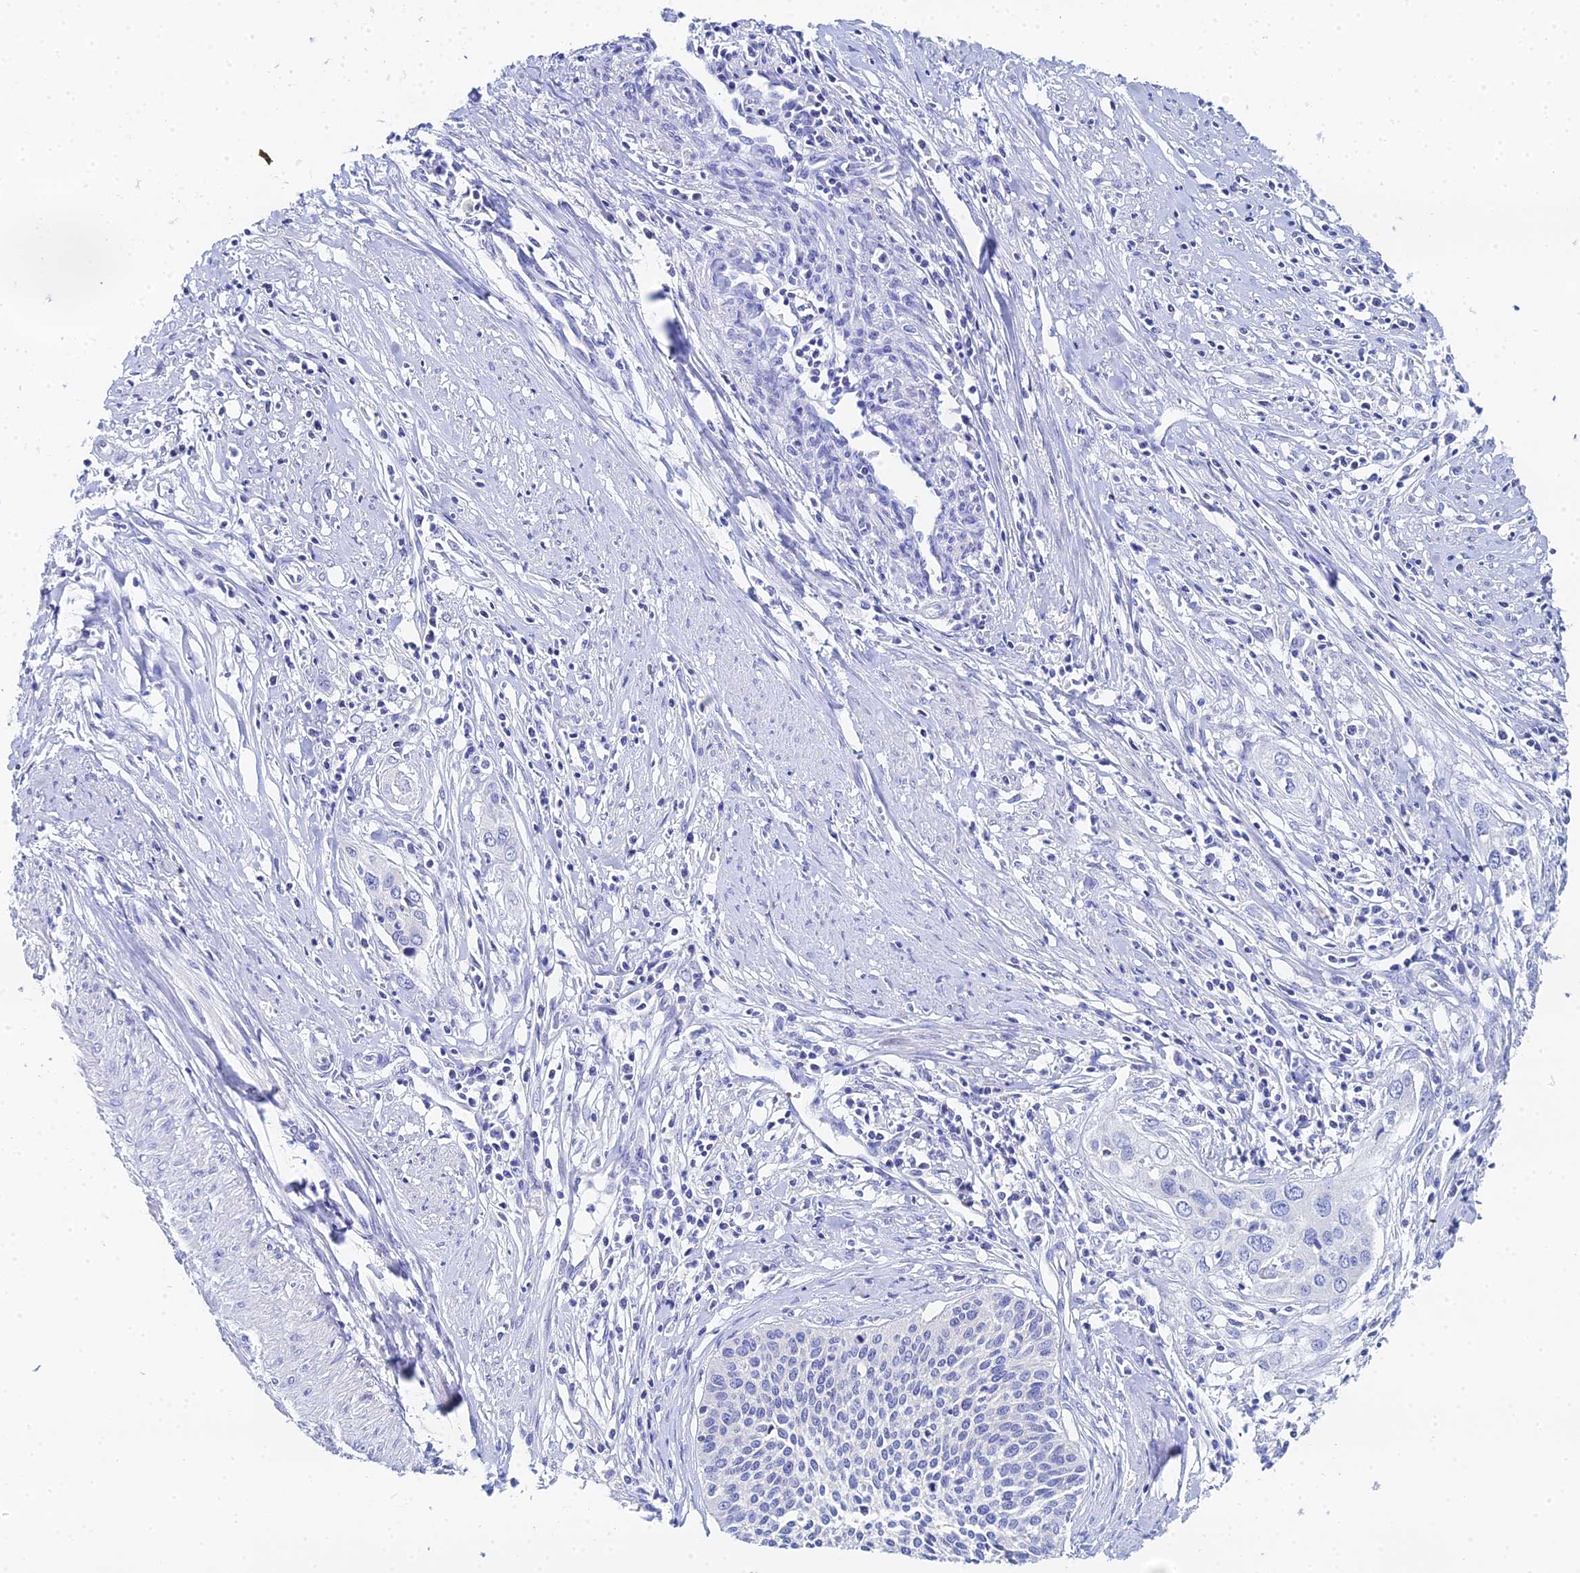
{"staining": {"intensity": "negative", "quantity": "none", "location": "none"}, "tissue": "cervical cancer", "cell_type": "Tumor cells", "image_type": "cancer", "snomed": [{"axis": "morphology", "description": "Squamous cell carcinoma, NOS"}, {"axis": "topography", "description": "Cervix"}], "caption": "The immunohistochemistry (IHC) micrograph has no significant staining in tumor cells of cervical cancer tissue.", "gene": "OCM", "patient": {"sex": "female", "age": 34}}